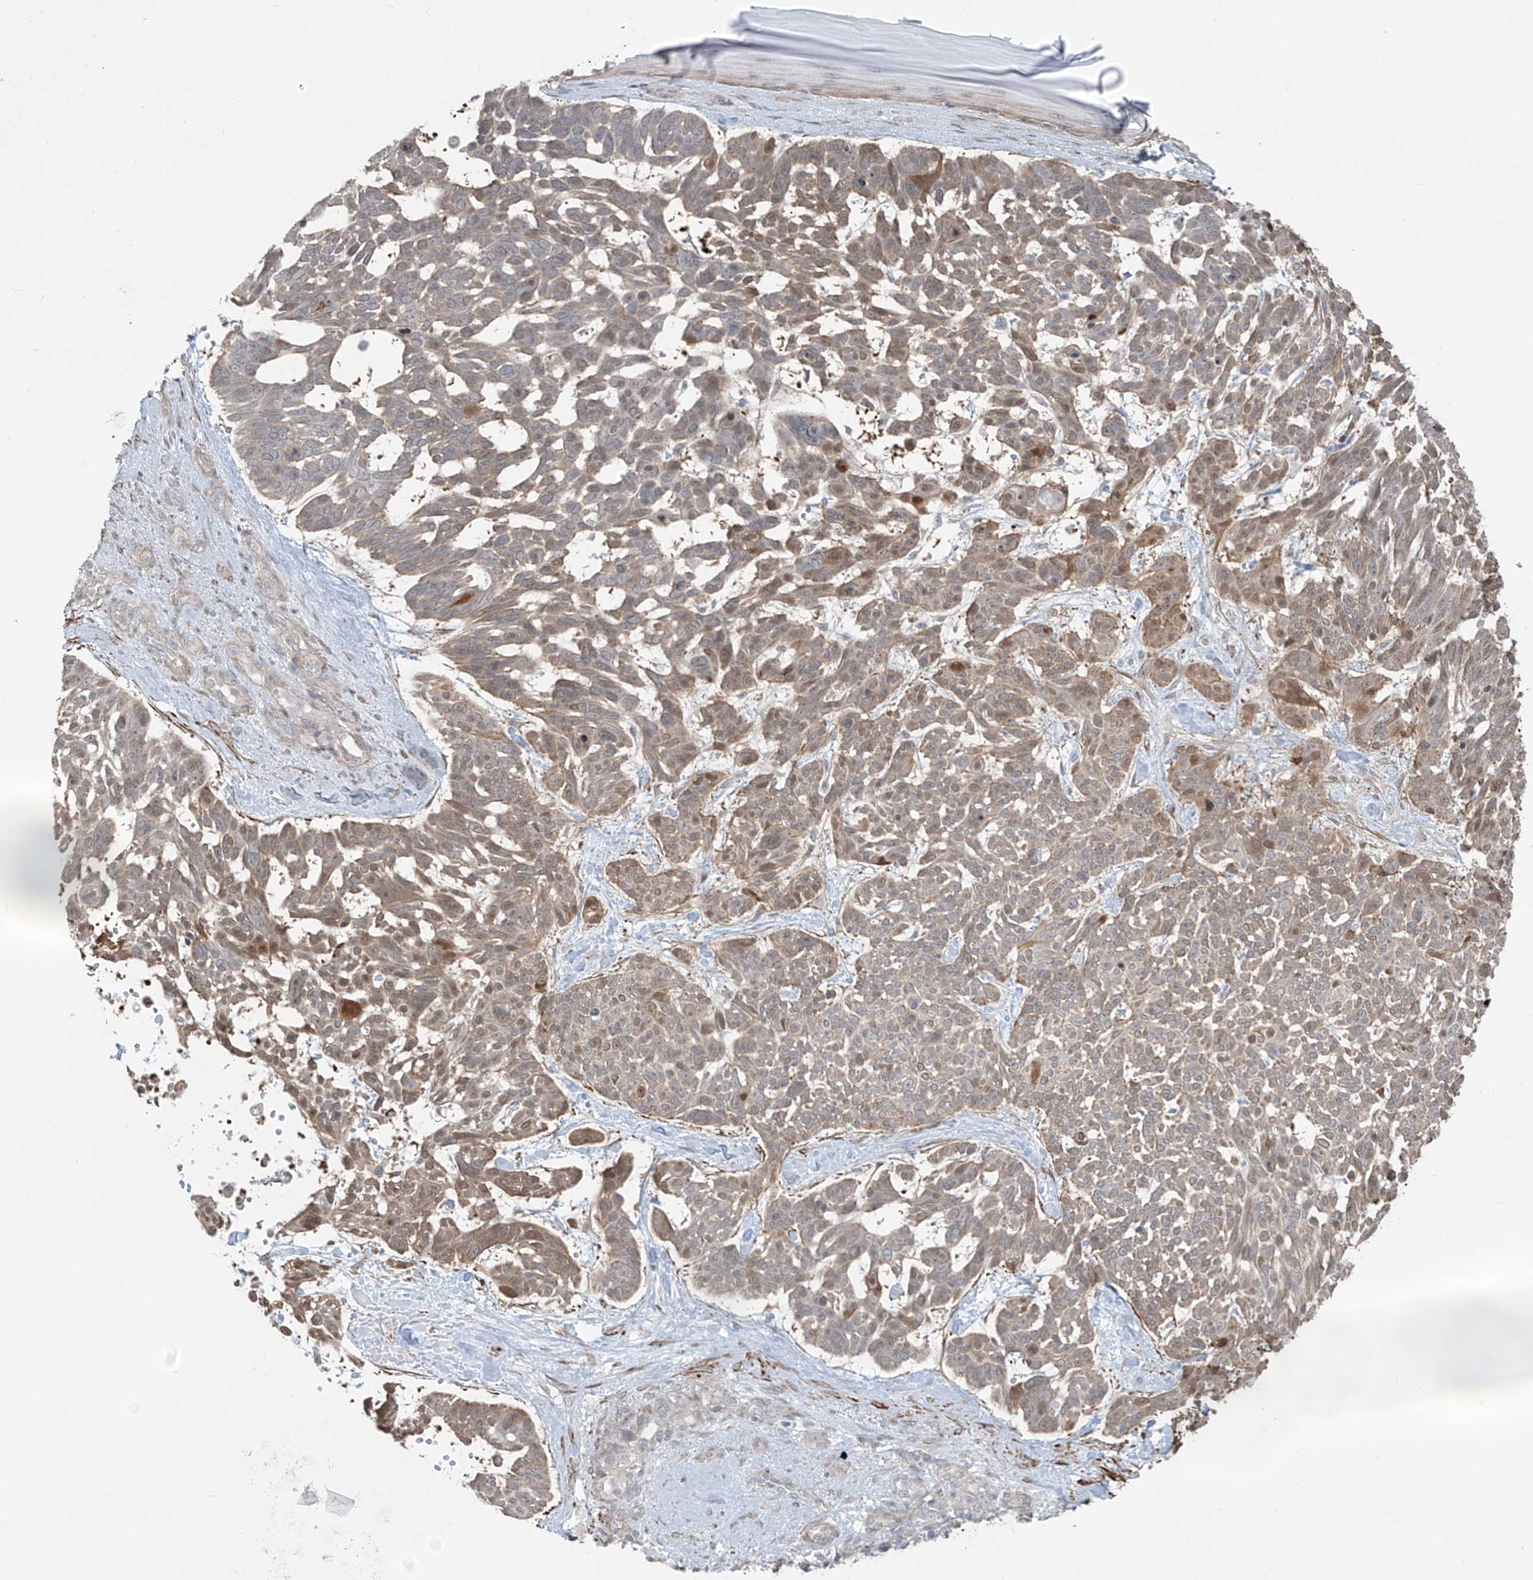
{"staining": {"intensity": "weak", "quantity": "25%-75%", "location": "cytoplasmic/membranous"}, "tissue": "skin cancer", "cell_type": "Tumor cells", "image_type": "cancer", "snomed": [{"axis": "morphology", "description": "Basal cell carcinoma"}, {"axis": "topography", "description": "Skin"}], "caption": "A micrograph of basal cell carcinoma (skin) stained for a protein shows weak cytoplasmic/membranous brown staining in tumor cells.", "gene": "RASGEF1A", "patient": {"sex": "male", "age": 88}}